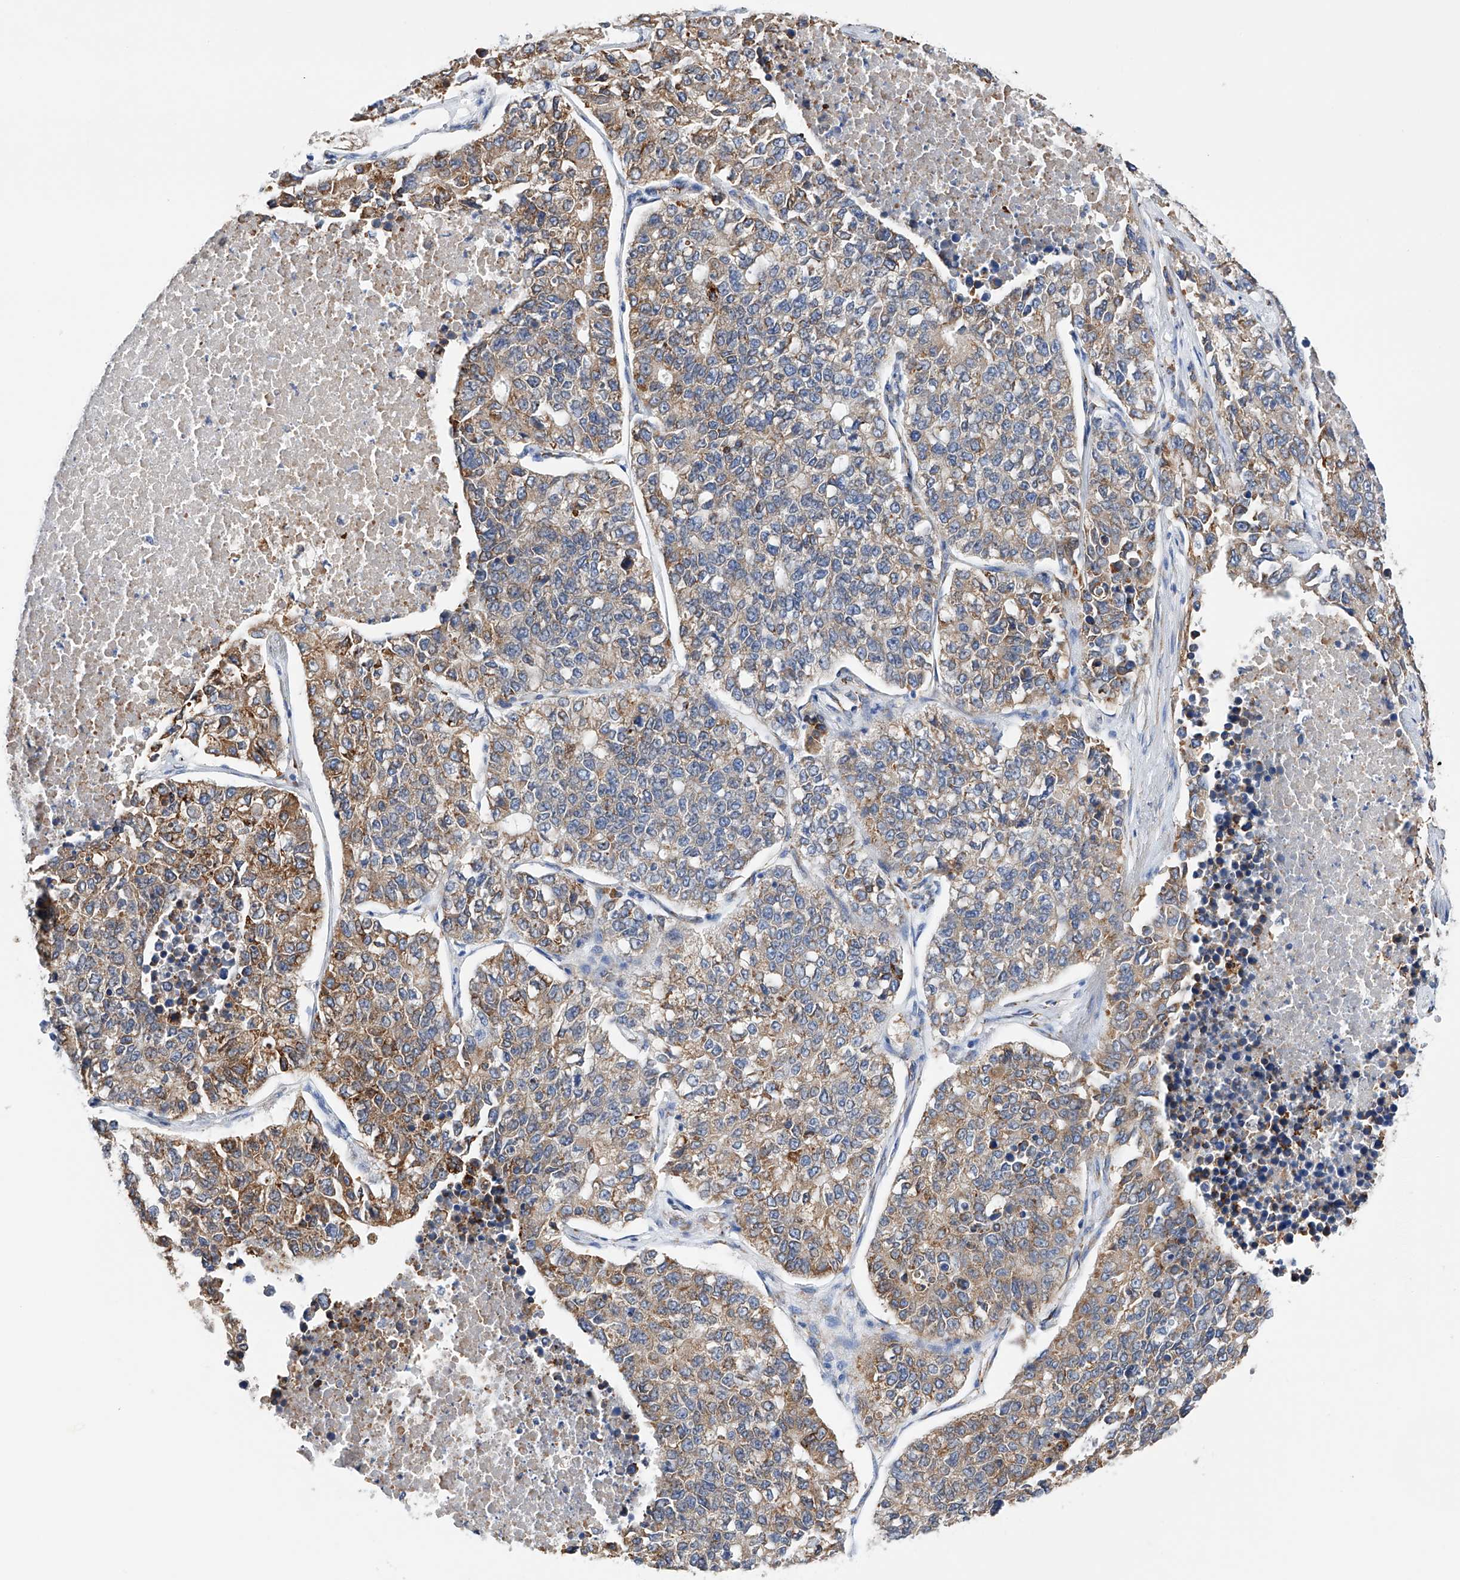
{"staining": {"intensity": "moderate", "quantity": "25%-75%", "location": "cytoplasmic/membranous"}, "tissue": "lung cancer", "cell_type": "Tumor cells", "image_type": "cancer", "snomed": [{"axis": "morphology", "description": "Adenocarcinoma, NOS"}, {"axis": "topography", "description": "Lung"}], "caption": "Immunohistochemical staining of lung adenocarcinoma displays medium levels of moderate cytoplasmic/membranous protein positivity in approximately 25%-75% of tumor cells. Immunohistochemistry (ihc) stains the protein of interest in brown and the nuclei are stained blue.", "gene": "PDIA5", "patient": {"sex": "male", "age": 49}}